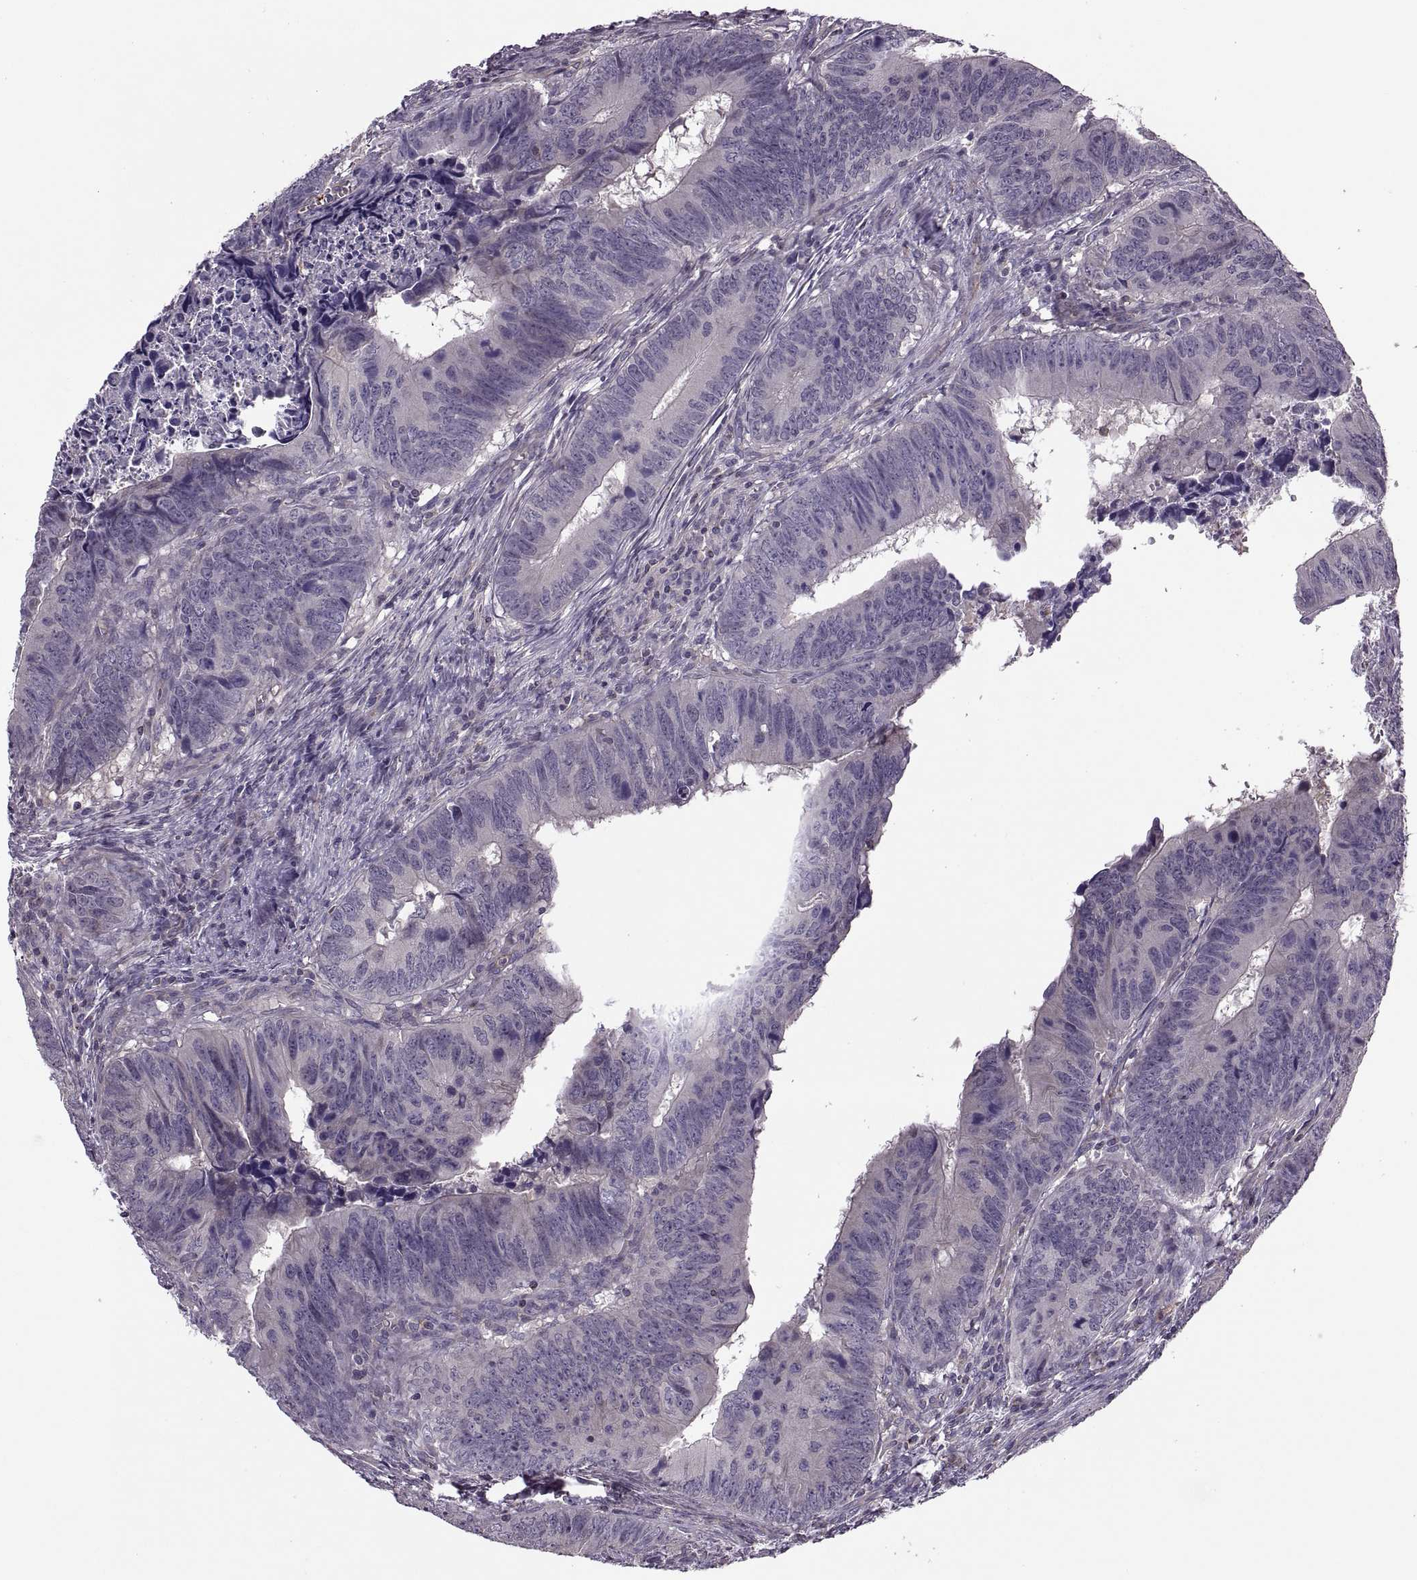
{"staining": {"intensity": "negative", "quantity": "none", "location": "none"}, "tissue": "colorectal cancer", "cell_type": "Tumor cells", "image_type": "cancer", "snomed": [{"axis": "morphology", "description": "Adenocarcinoma, NOS"}, {"axis": "topography", "description": "Colon"}], "caption": "A photomicrograph of human colorectal cancer (adenocarcinoma) is negative for staining in tumor cells. (DAB immunohistochemistry (IHC) visualized using brightfield microscopy, high magnification).", "gene": "SLC2A3", "patient": {"sex": "female", "age": 82}}